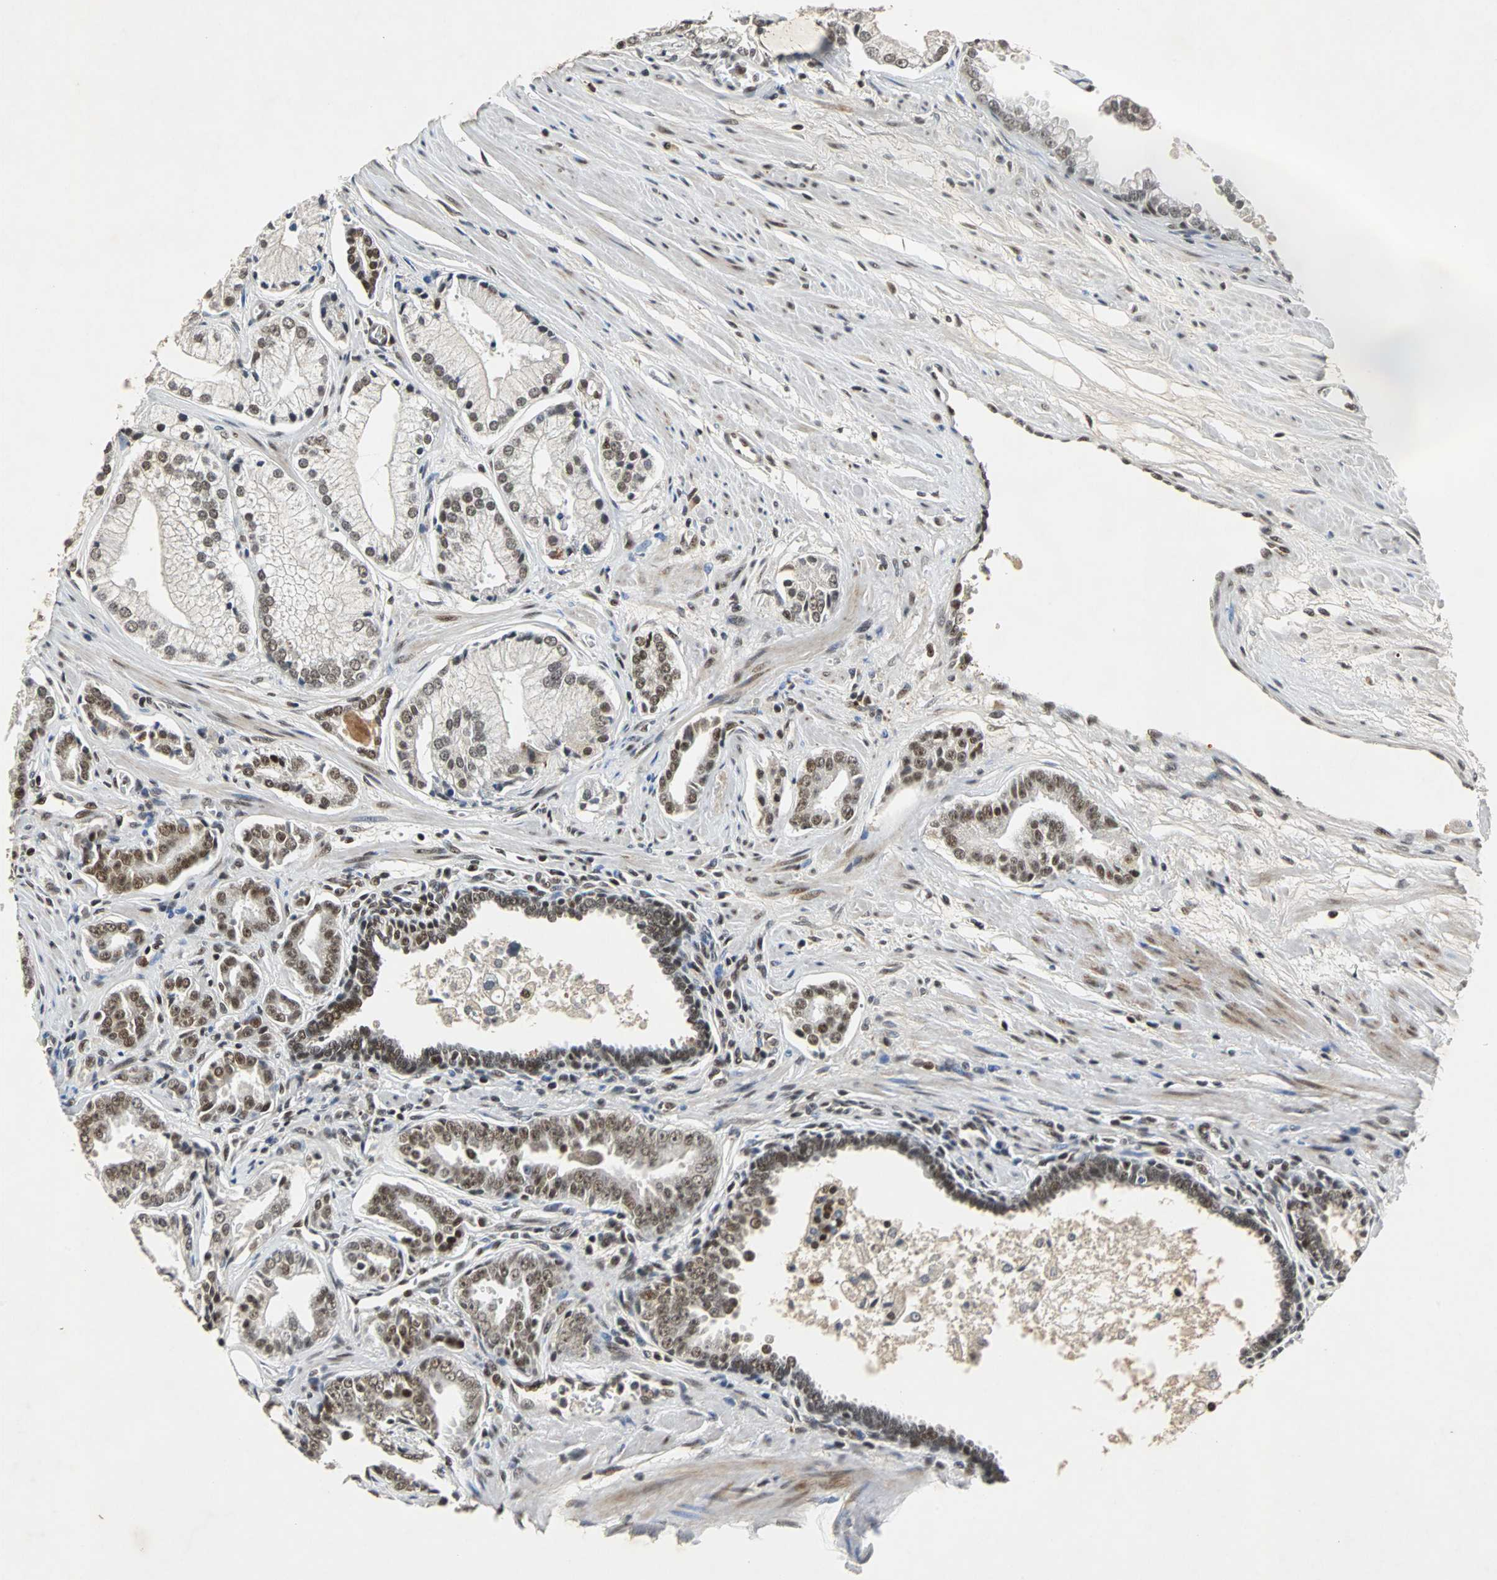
{"staining": {"intensity": "moderate", "quantity": ">75%", "location": "nuclear"}, "tissue": "prostate cancer", "cell_type": "Tumor cells", "image_type": "cancer", "snomed": [{"axis": "morphology", "description": "Adenocarcinoma, High grade"}, {"axis": "topography", "description": "Prostate"}], "caption": "Human prostate cancer stained for a protein (brown) reveals moderate nuclear positive positivity in about >75% of tumor cells.", "gene": "TAF5", "patient": {"sex": "male", "age": 67}}